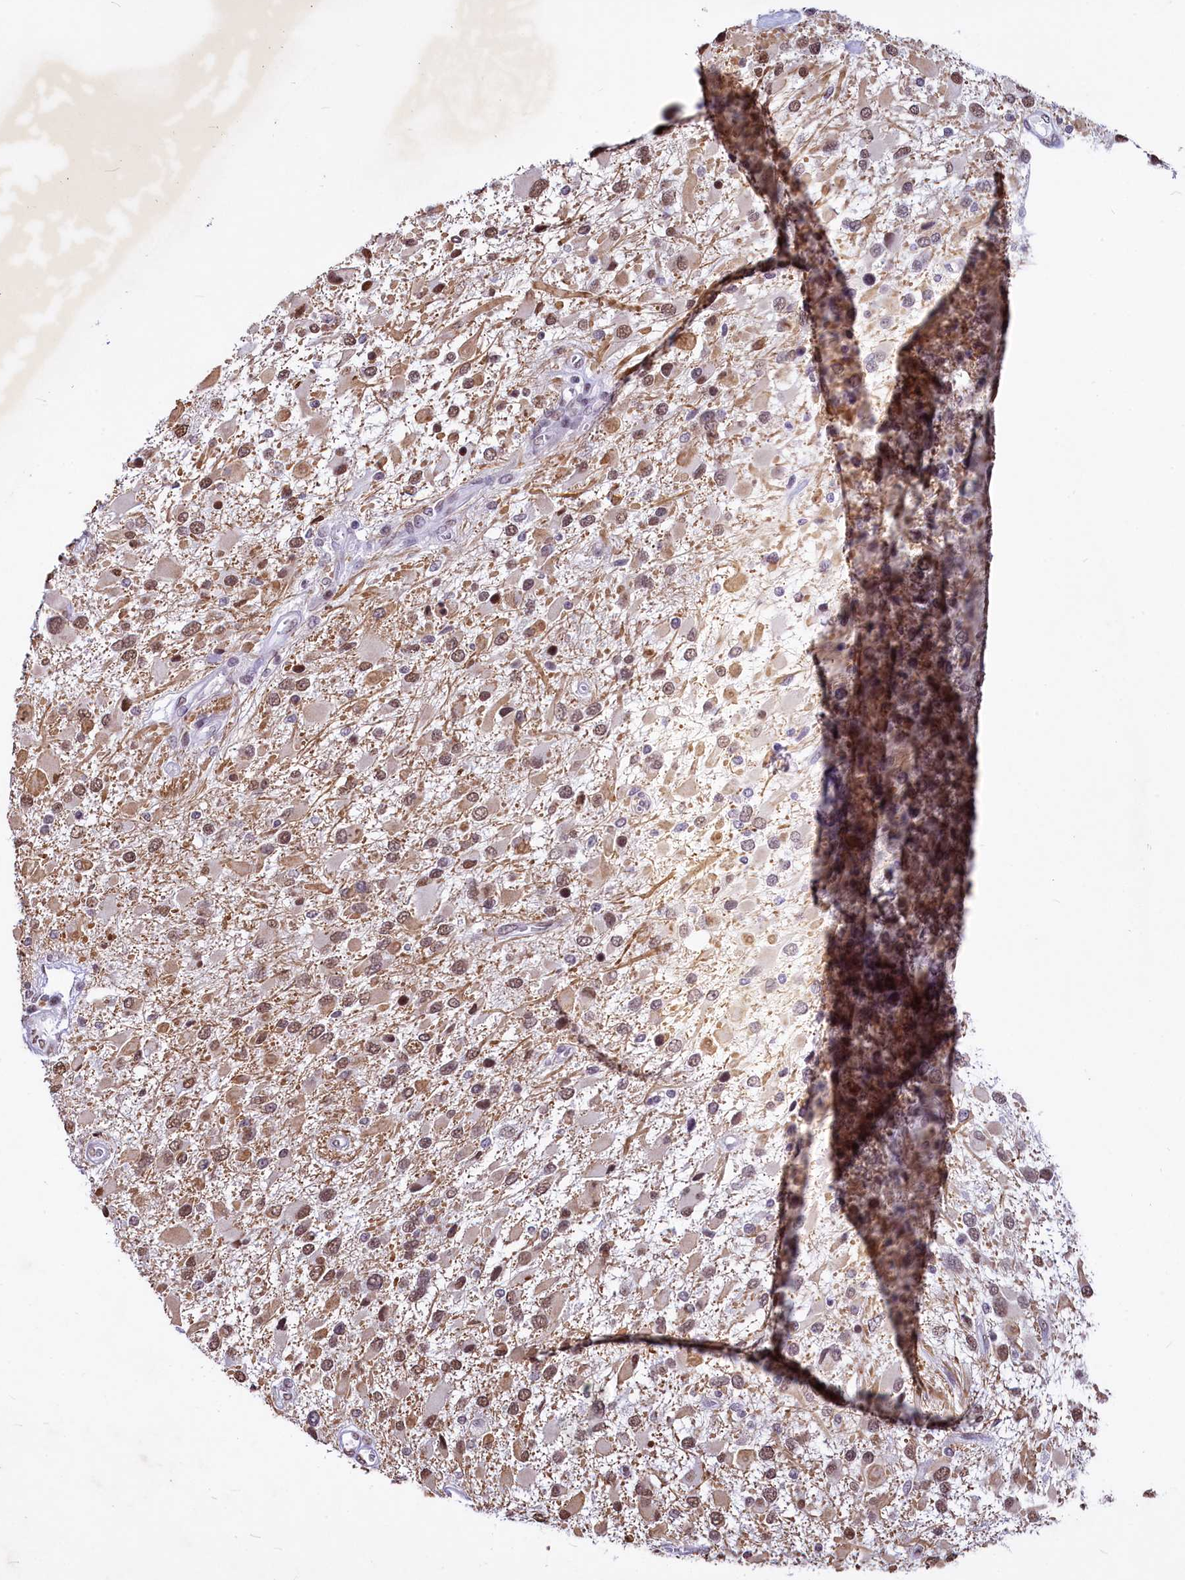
{"staining": {"intensity": "moderate", "quantity": ">75%", "location": "nuclear"}, "tissue": "glioma", "cell_type": "Tumor cells", "image_type": "cancer", "snomed": [{"axis": "morphology", "description": "Glioma, malignant, High grade"}, {"axis": "topography", "description": "Brain"}], "caption": "An image showing moderate nuclear positivity in approximately >75% of tumor cells in glioma, as visualized by brown immunohistochemical staining.", "gene": "PARPBP", "patient": {"sex": "male", "age": 53}}